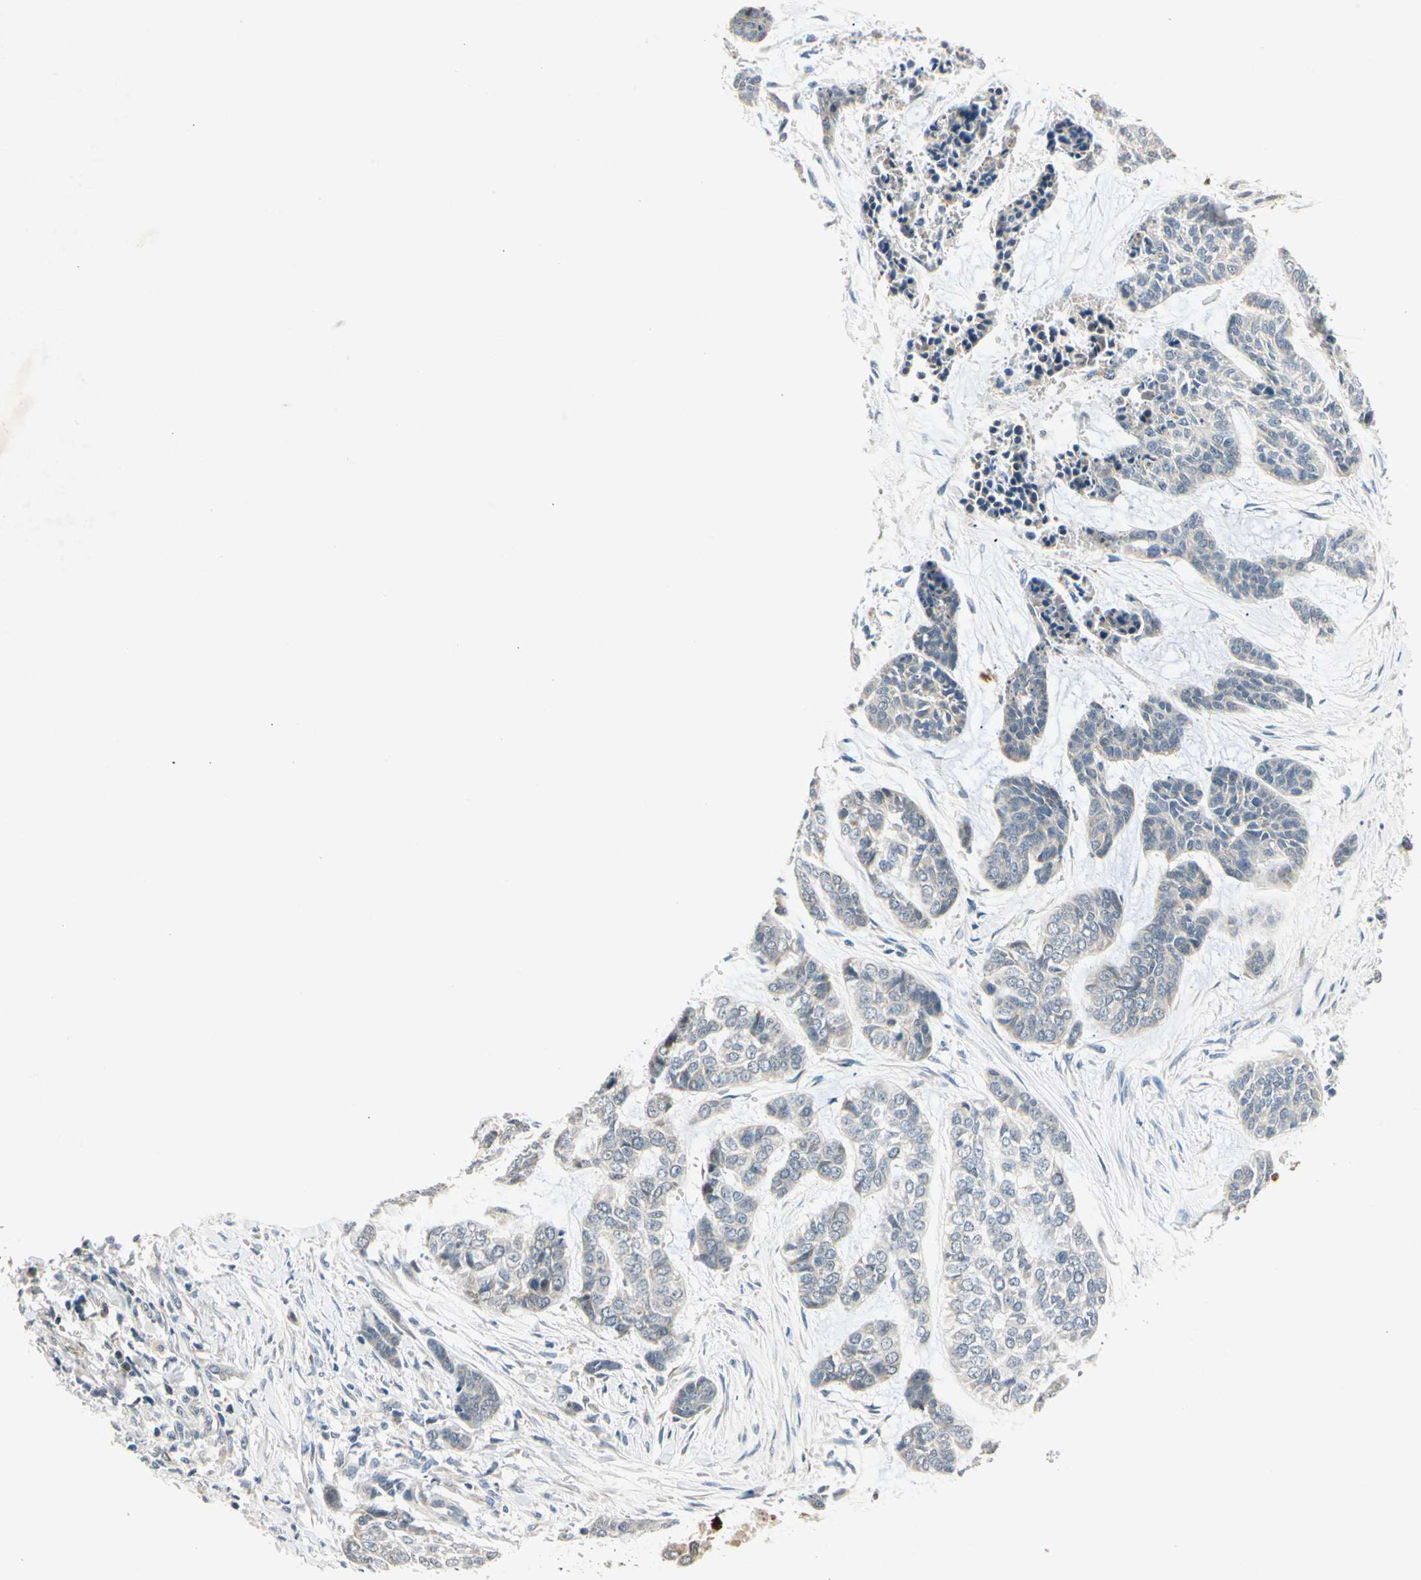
{"staining": {"intensity": "negative", "quantity": "none", "location": "none"}, "tissue": "skin cancer", "cell_type": "Tumor cells", "image_type": "cancer", "snomed": [{"axis": "morphology", "description": "Basal cell carcinoma"}, {"axis": "topography", "description": "Skin"}], "caption": "Immunohistochemistry image of neoplastic tissue: human basal cell carcinoma (skin) stained with DAB demonstrates no significant protein positivity in tumor cells.", "gene": "RIOX2", "patient": {"sex": "female", "age": 64}}